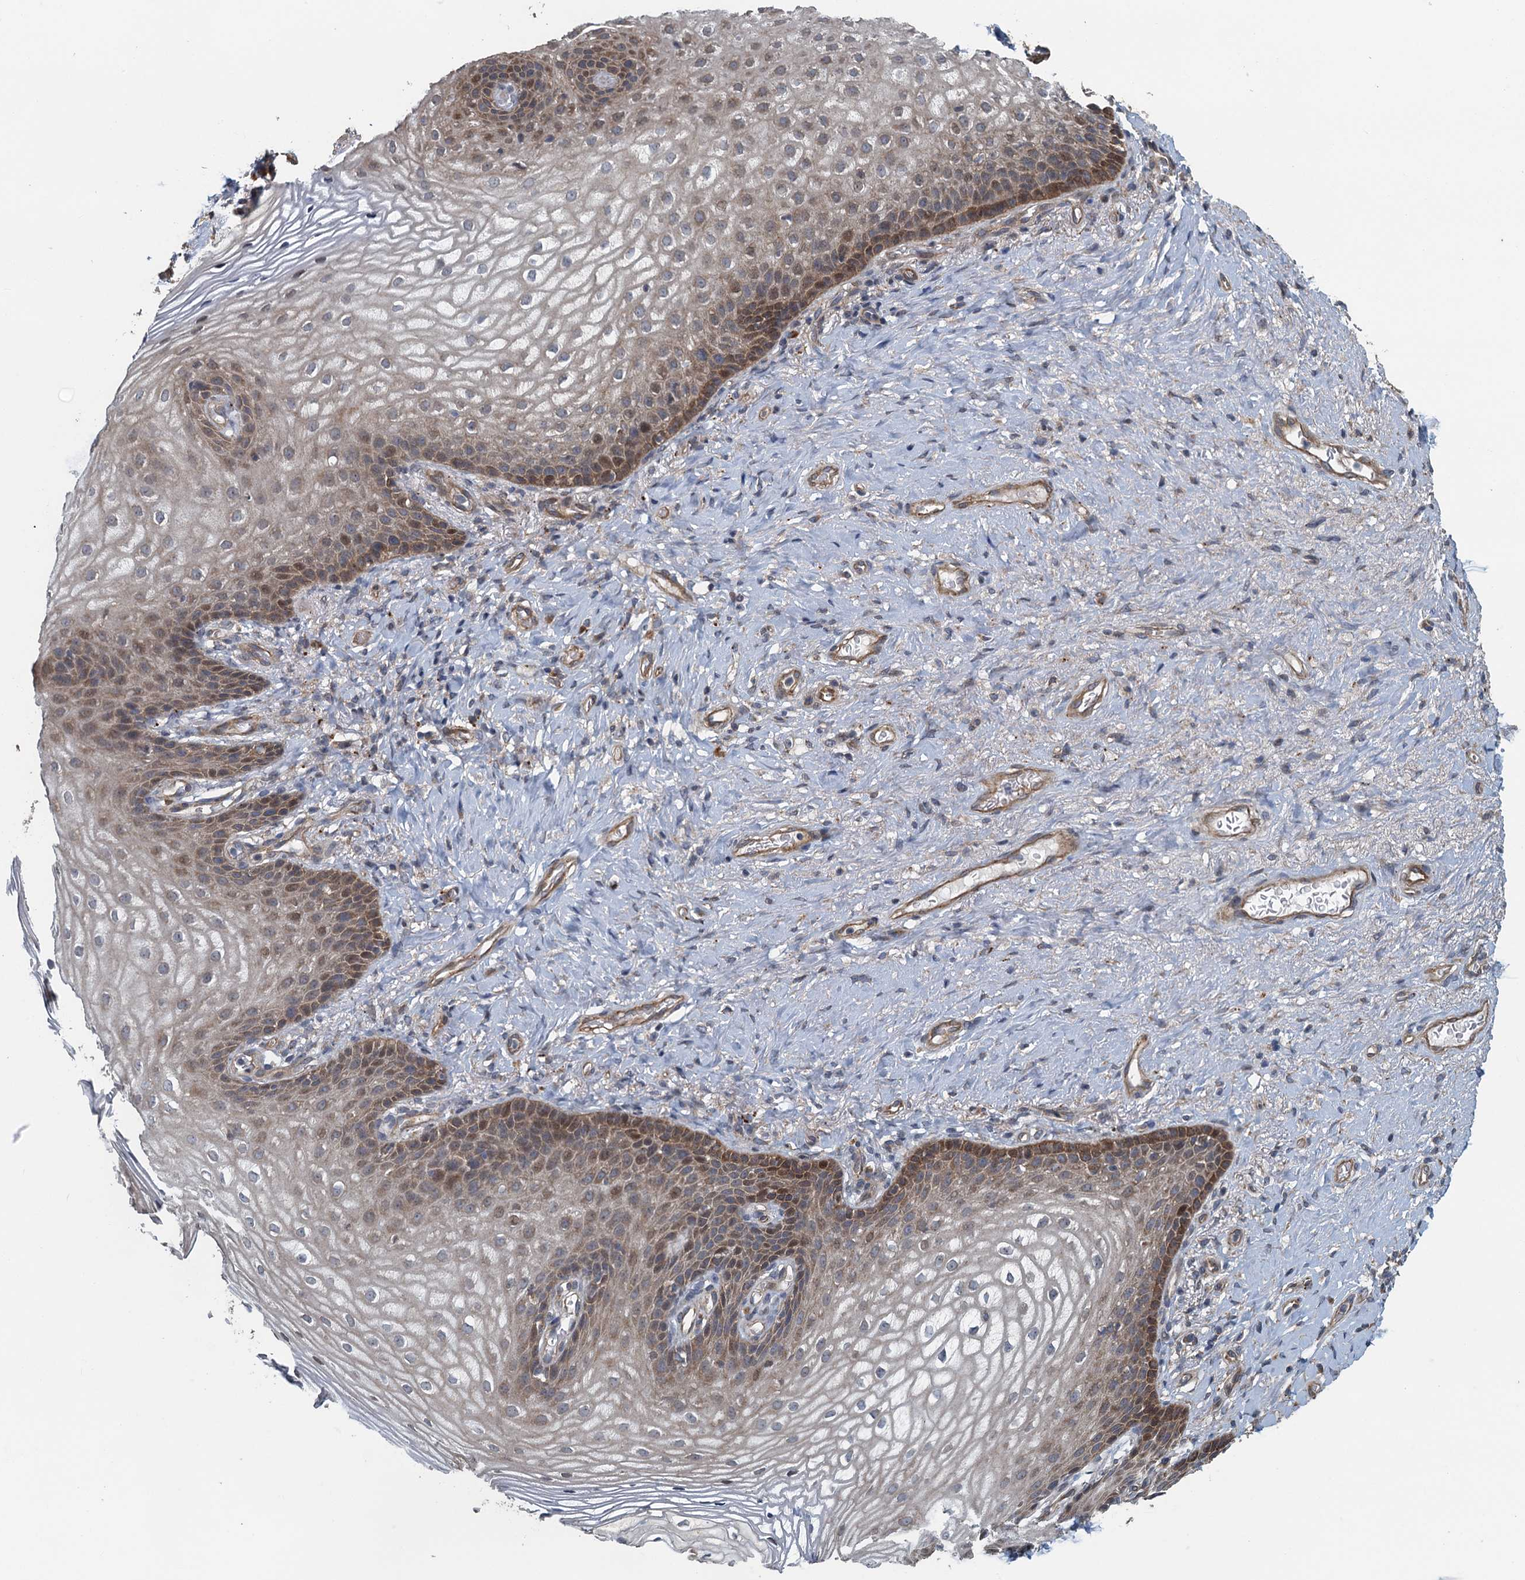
{"staining": {"intensity": "weak", "quantity": "25%-75%", "location": "nuclear"}, "tissue": "vagina", "cell_type": "Squamous epithelial cells", "image_type": "normal", "snomed": [{"axis": "morphology", "description": "Normal tissue, NOS"}, {"axis": "topography", "description": "Vagina"}], "caption": "Immunohistochemical staining of unremarkable vagina demonstrates low levels of weak nuclear staining in about 25%-75% of squamous epithelial cells.", "gene": "AGRN", "patient": {"sex": "female", "age": 60}}